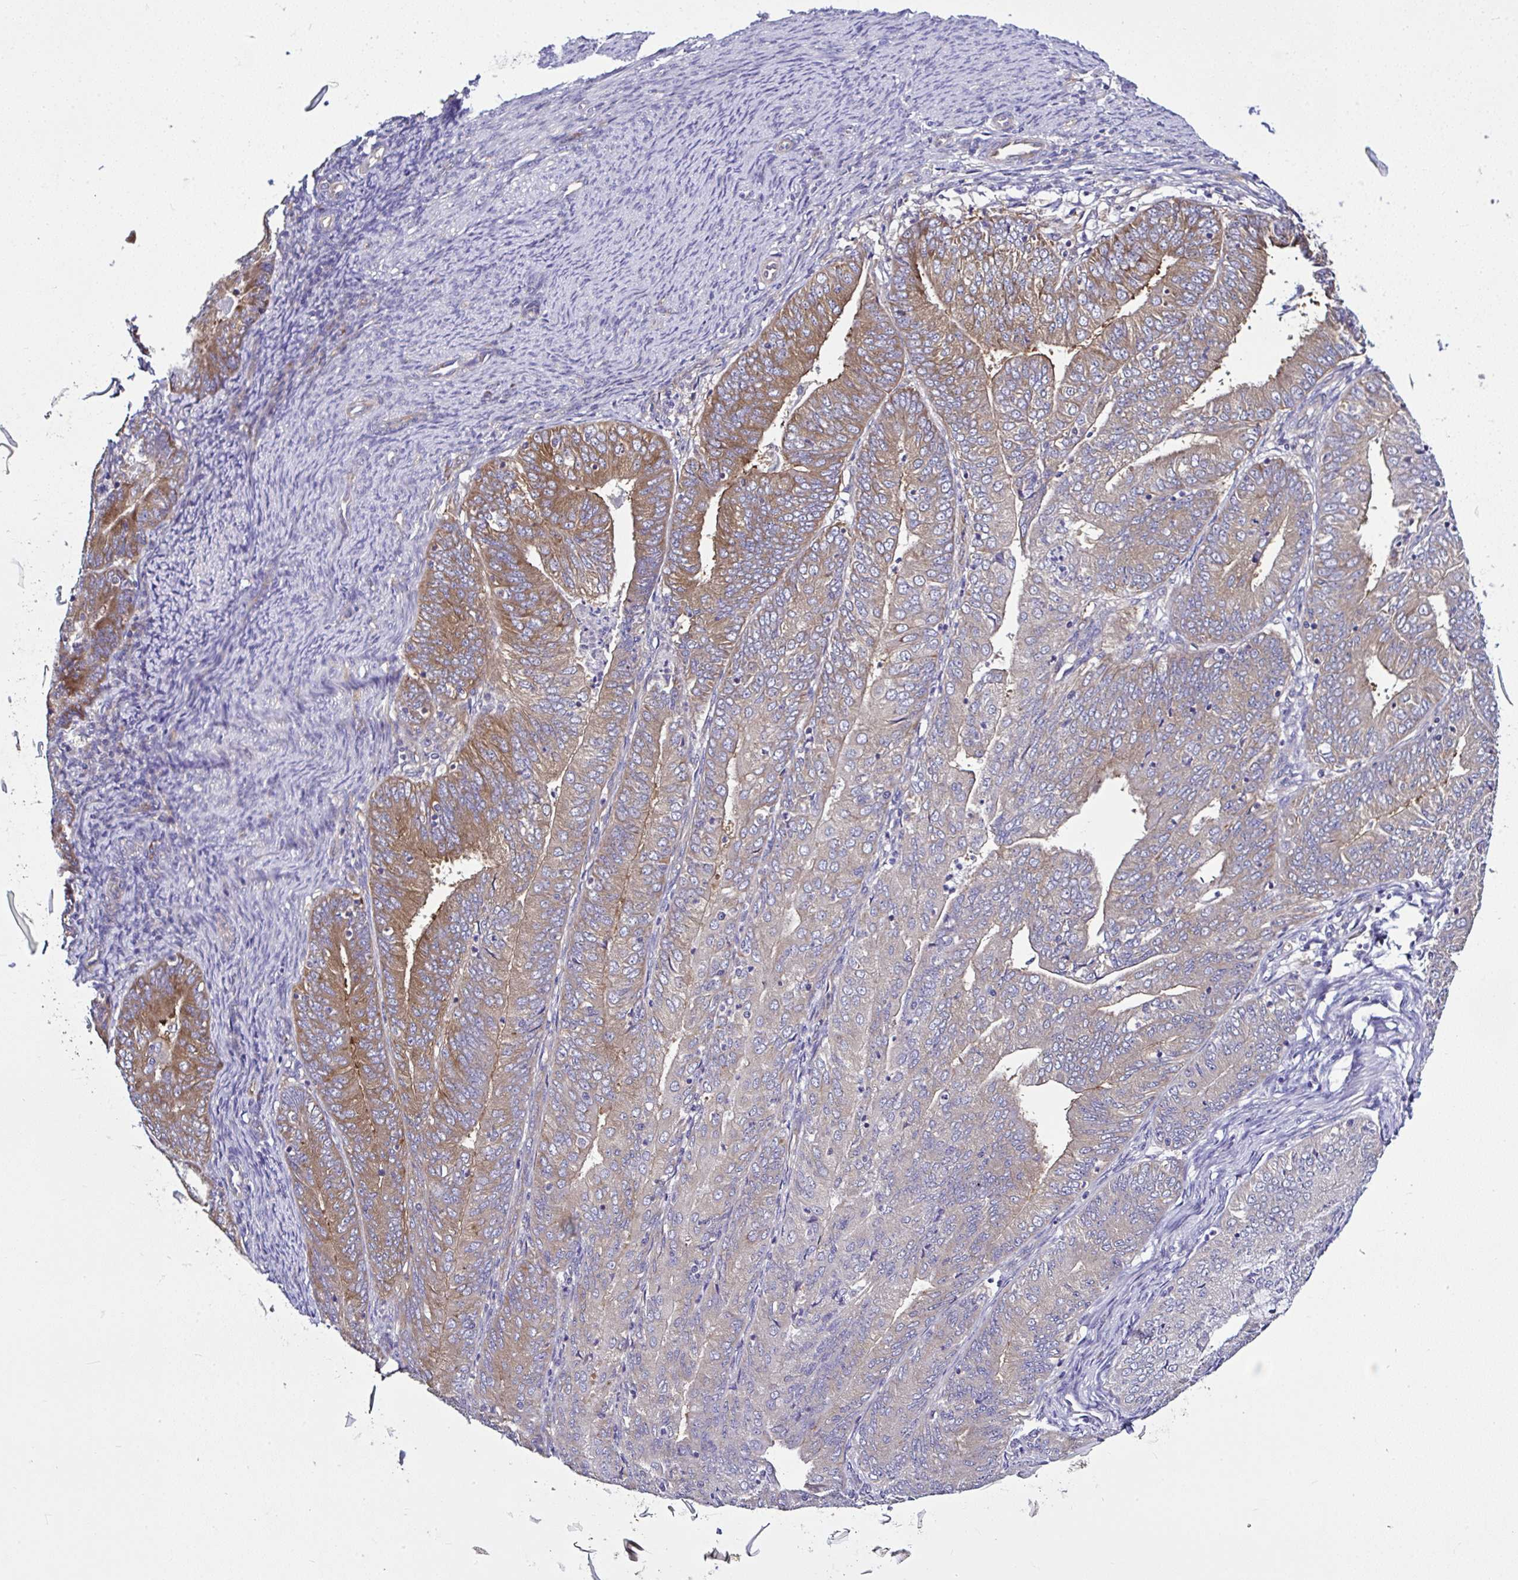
{"staining": {"intensity": "moderate", "quantity": "<25%", "location": "cytoplasmic/membranous"}, "tissue": "endometrial cancer", "cell_type": "Tumor cells", "image_type": "cancer", "snomed": [{"axis": "morphology", "description": "Adenocarcinoma, NOS"}, {"axis": "topography", "description": "Endometrium"}], "caption": "Human endometrial cancer stained with a protein marker demonstrates moderate staining in tumor cells.", "gene": "LARS1", "patient": {"sex": "female", "age": 57}}